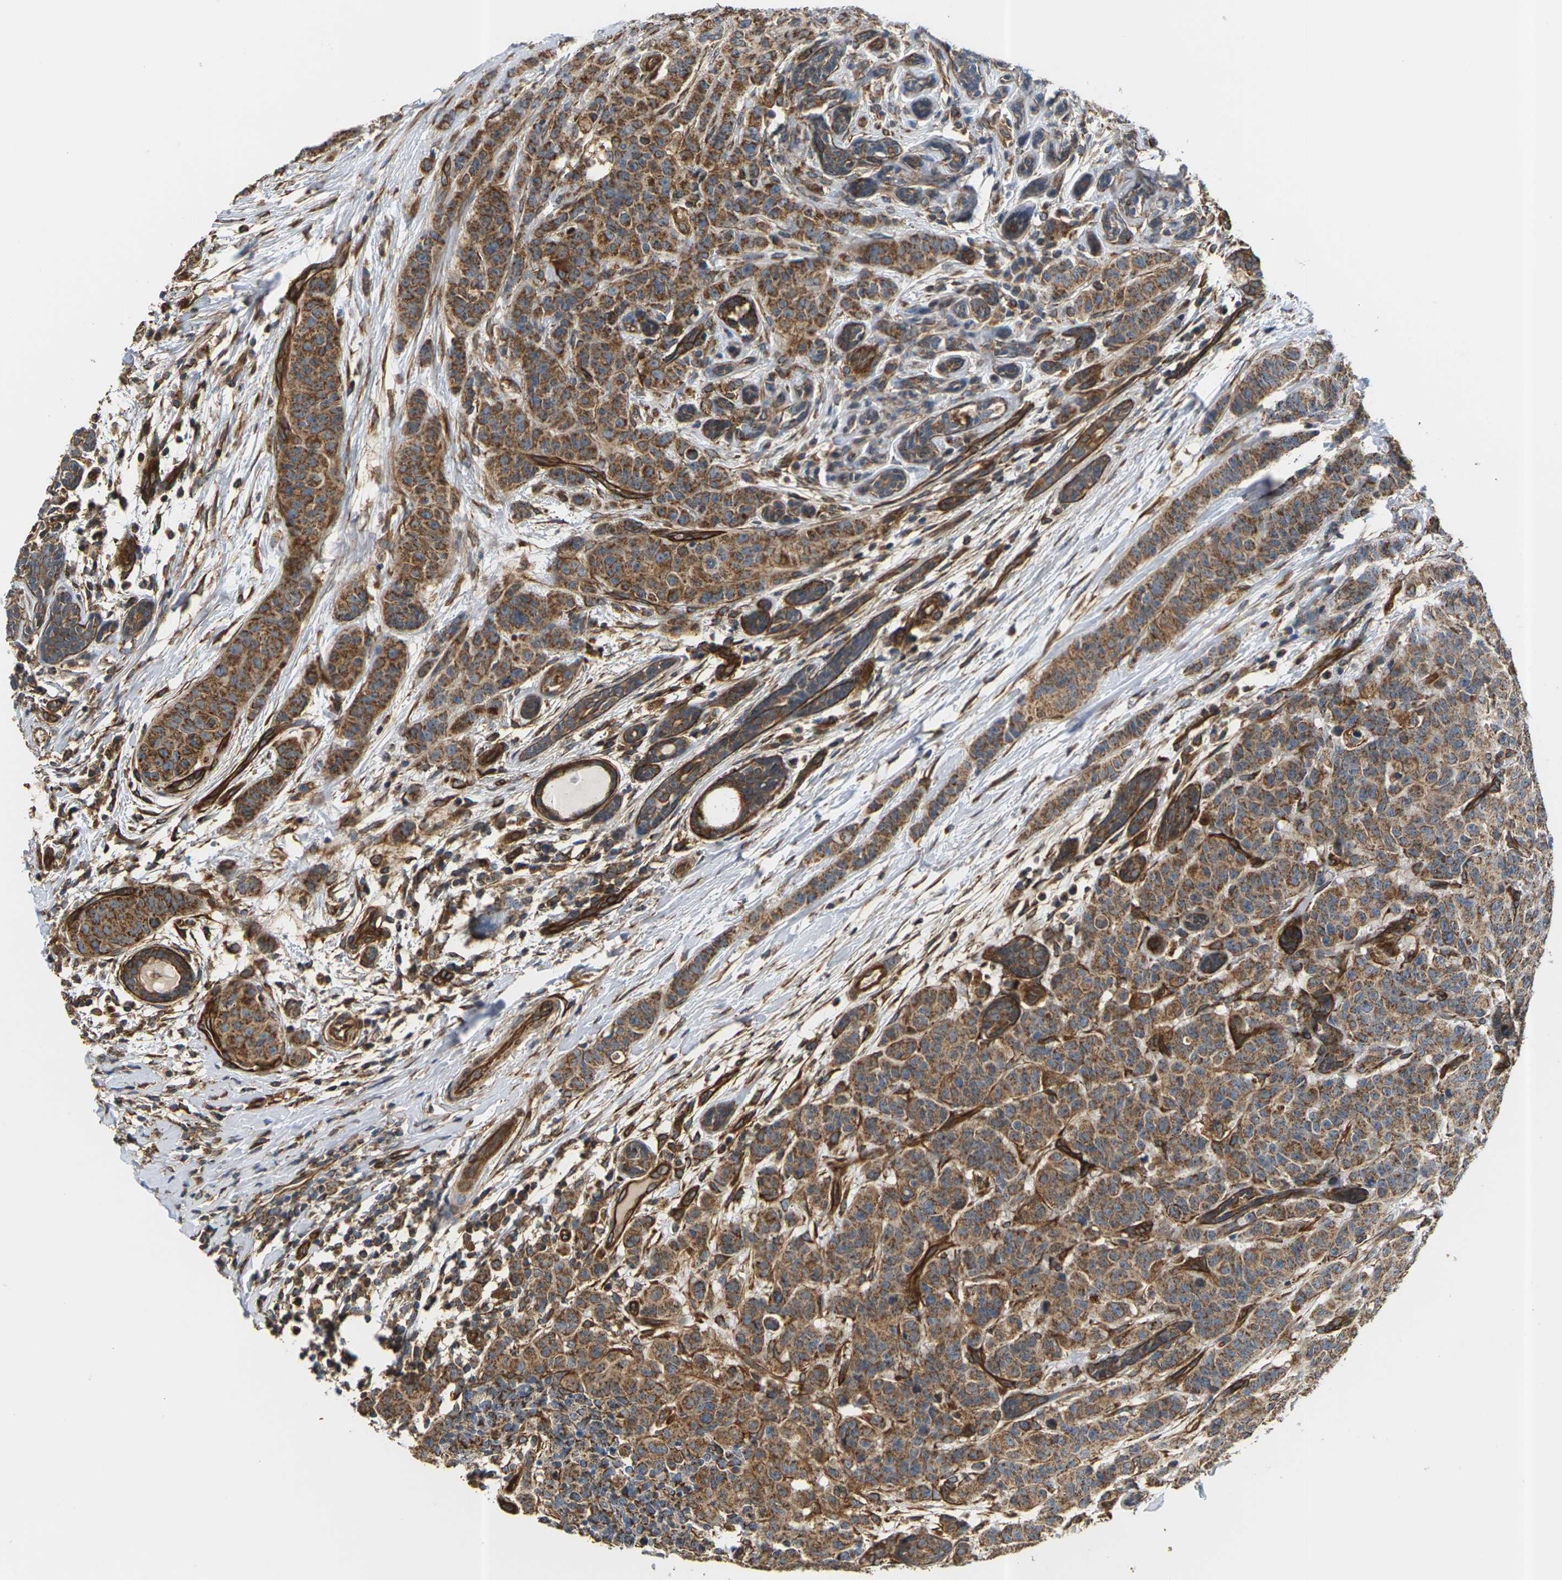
{"staining": {"intensity": "strong", "quantity": ">75%", "location": "cytoplasmic/membranous"}, "tissue": "breast cancer", "cell_type": "Tumor cells", "image_type": "cancer", "snomed": [{"axis": "morphology", "description": "Normal tissue, NOS"}, {"axis": "morphology", "description": "Duct carcinoma"}, {"axis": "topography", "description": "Breast"}], "caption": "Immunohistochemical staining of breast invasive ductal carcinoma shows high levels of strong cytoplasmic/membranous expression in approximately >75% of tumor cells.", "gene": "PCDHB4", "patient": {"sex": "female", "age": 40}}